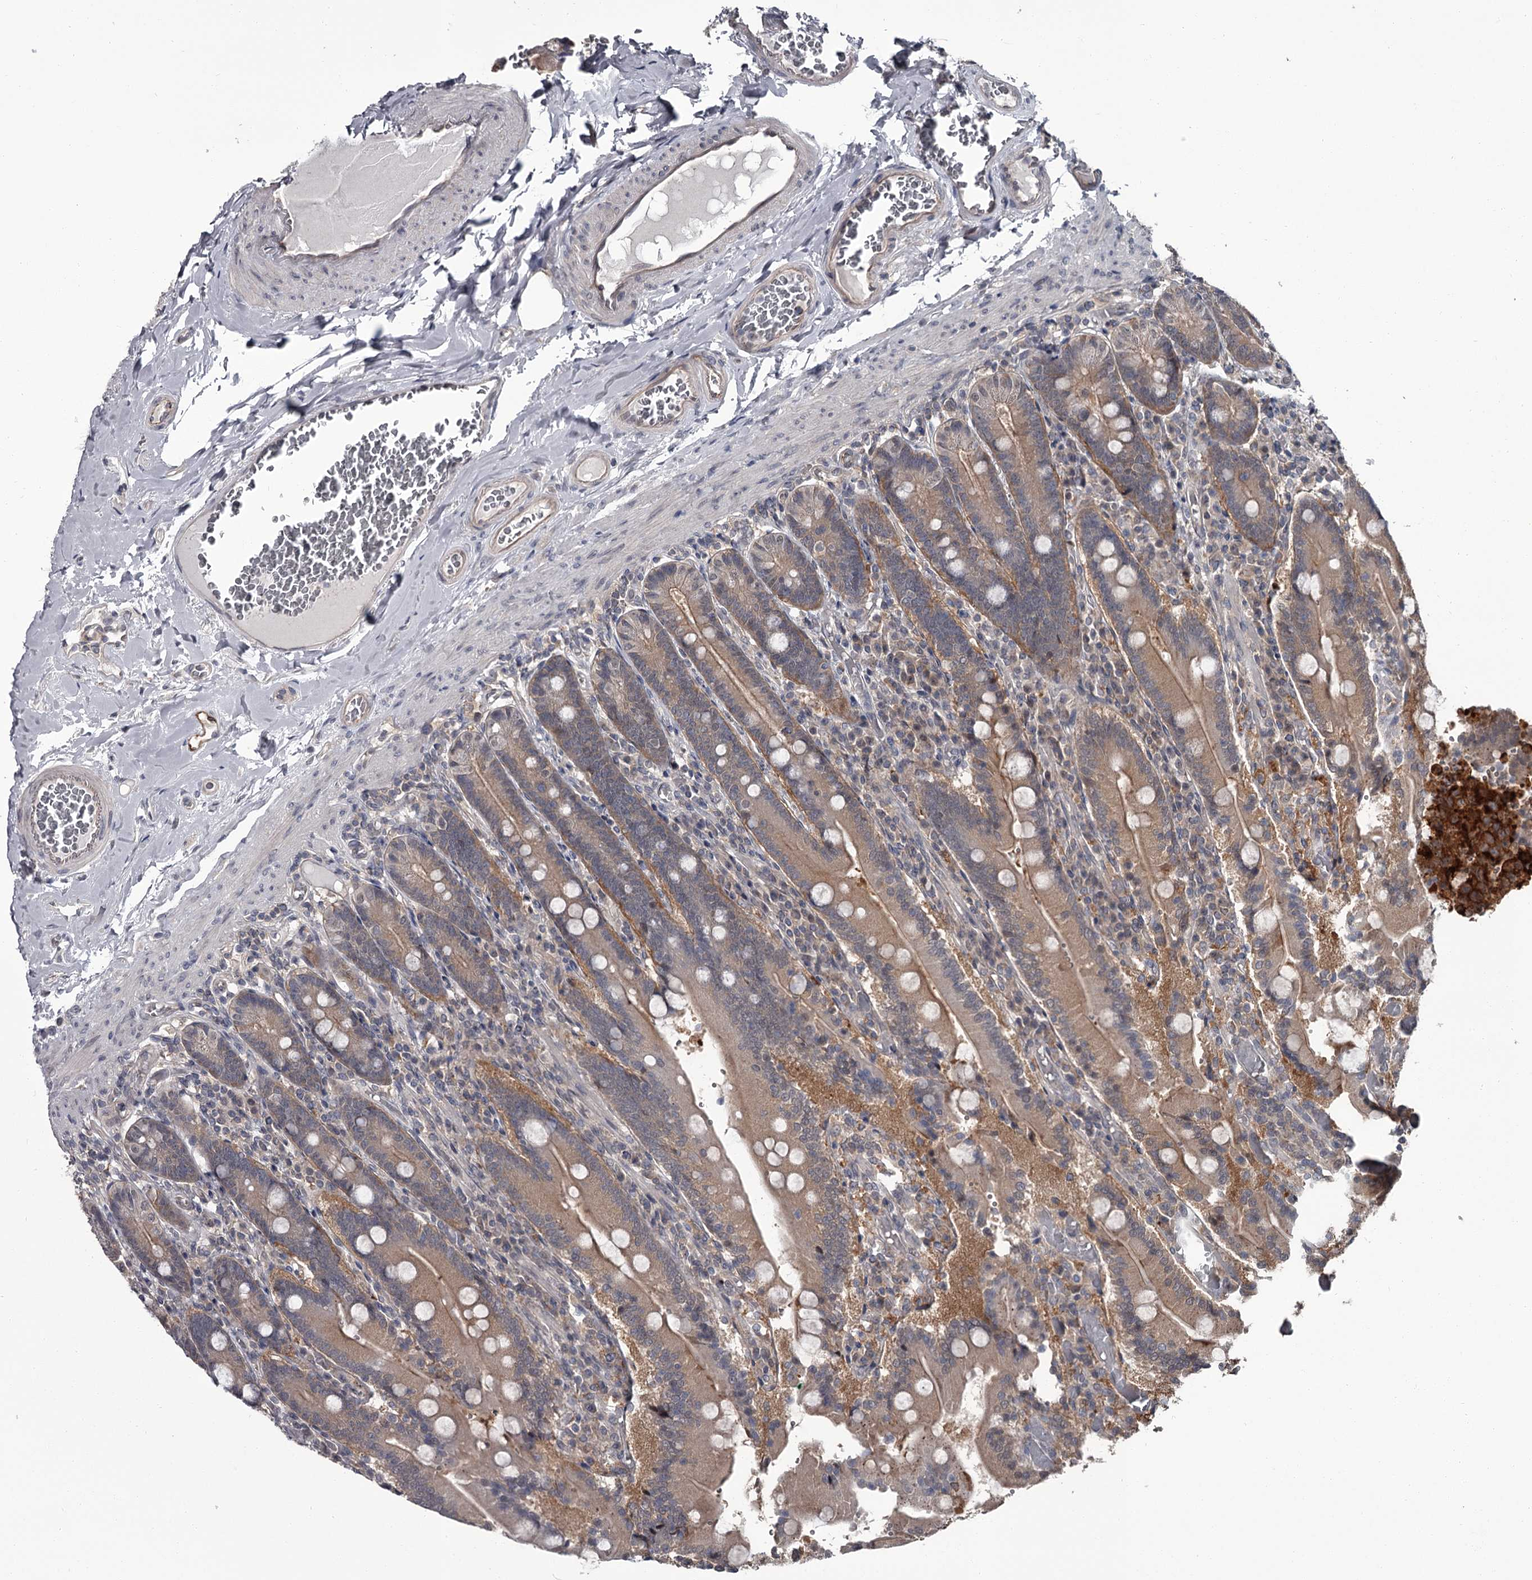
{"staining": {"intensity": "moderate", "quantity": ">75%", "location": "cytoplasmic/membranous"}, "tissue": "duodenum", "cell_type": "Glandular cells", "image_type": "normal", "snomed": [{"axis": "morphology", "description": "Normal tissue, NOS"}, {"axis": "topography", "description": "Duodenum"}], "caption": "Protein staining displays moderate cytoplasmic/membranous expression in approximately >75% of glandular cells in unremarkable duodenum.", "gene": "DAO", "patient": {"sex": "female", "age": 62}}